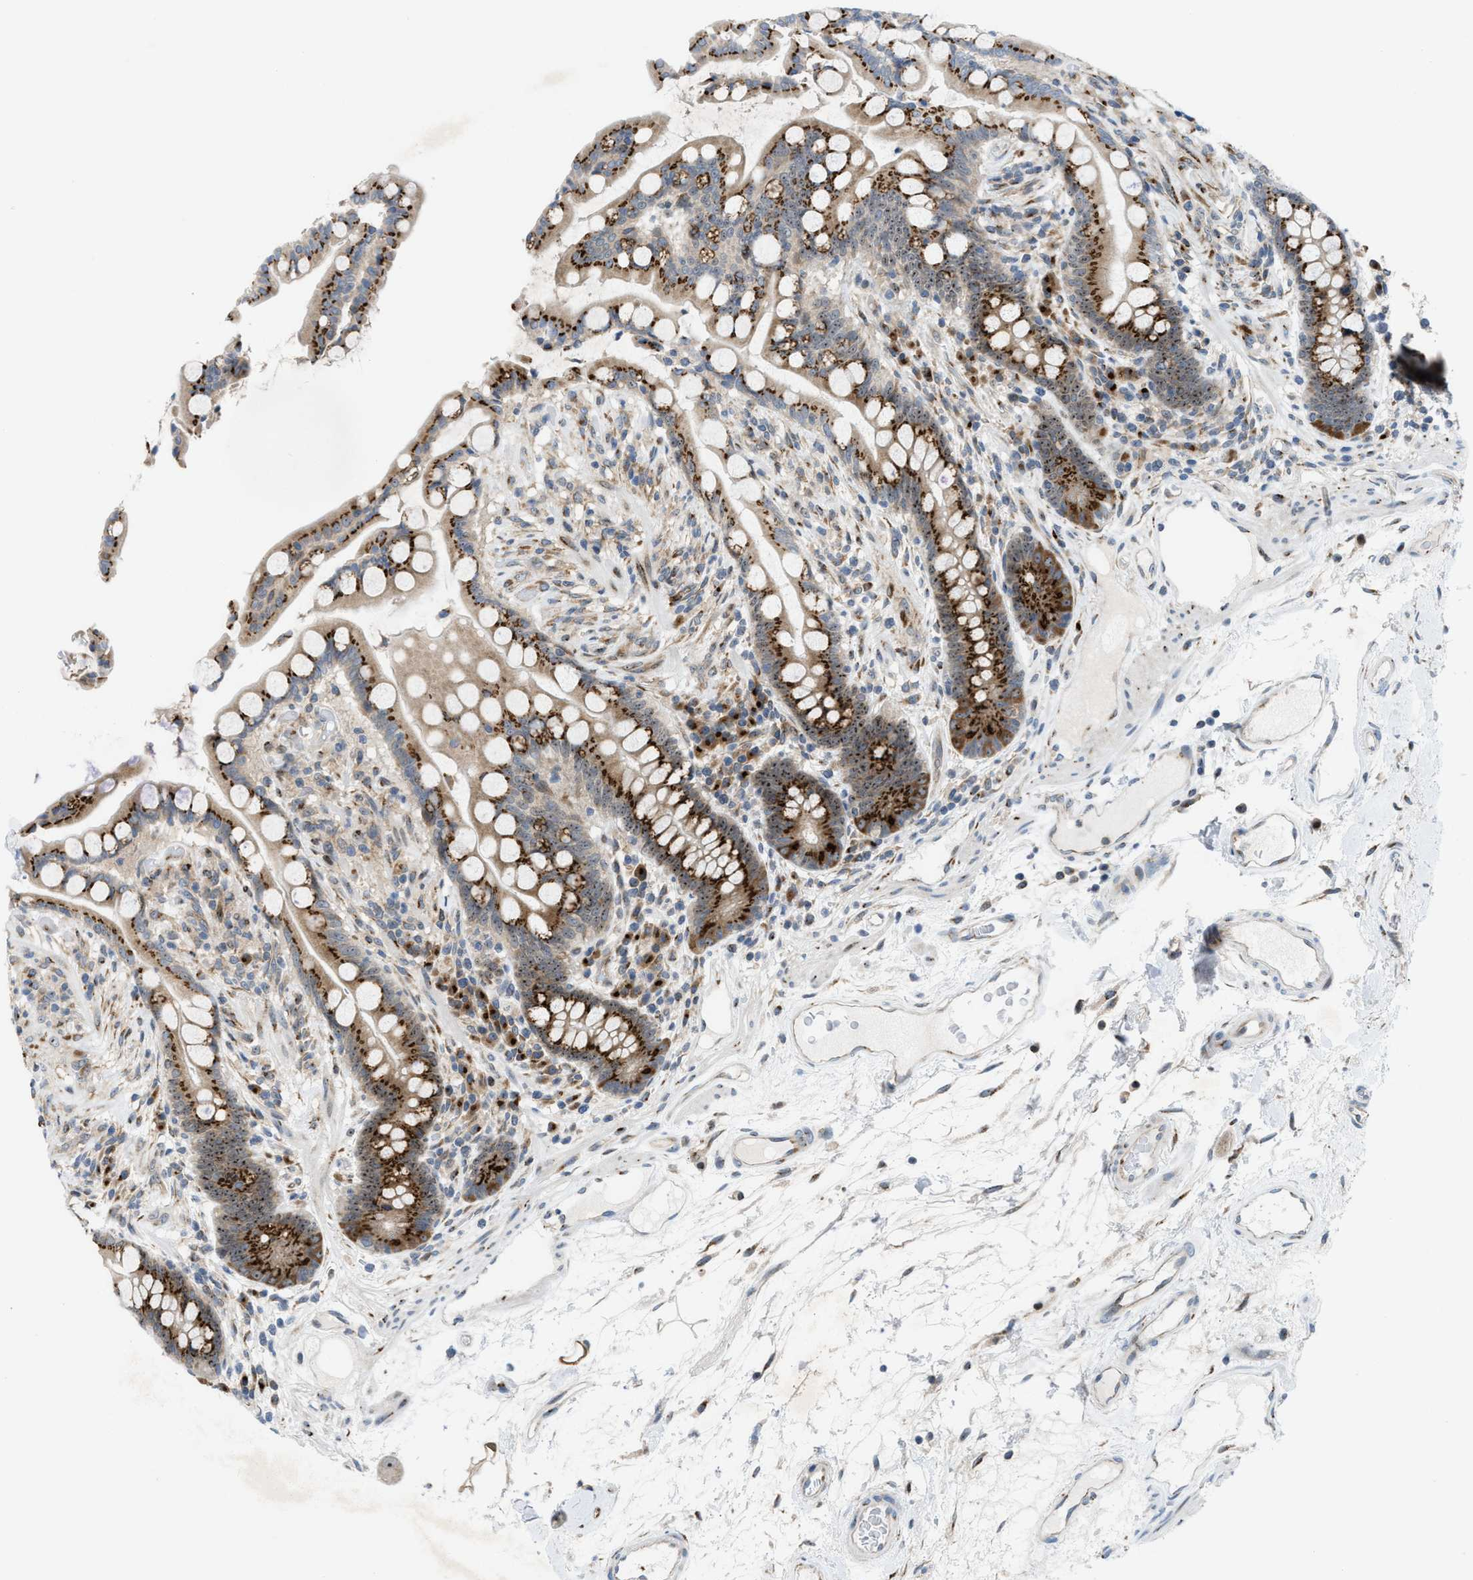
{"staining": {"intensity": "moderate", "quantity": ">75%", "location": "cytoplasmic/membranous"}, "tissue": "colon", "cell_type": "Endothelial cells", "image_type": "normal", "snomed": [{"axis": "morphology", "description": "Normal tissue, NOS"}, {"axis": "topography", "description": "Colon"}], "caption": "The histopathology image demonstrates staining of normal colon, revealing moderate cytoplasmic/membranous protein positivity (brown color) within endothelial cells. (IHC, brightfield microscopy, high magnification).", "gene": "SLC38A10", "patient": {"sex": "male", "age": 73}}